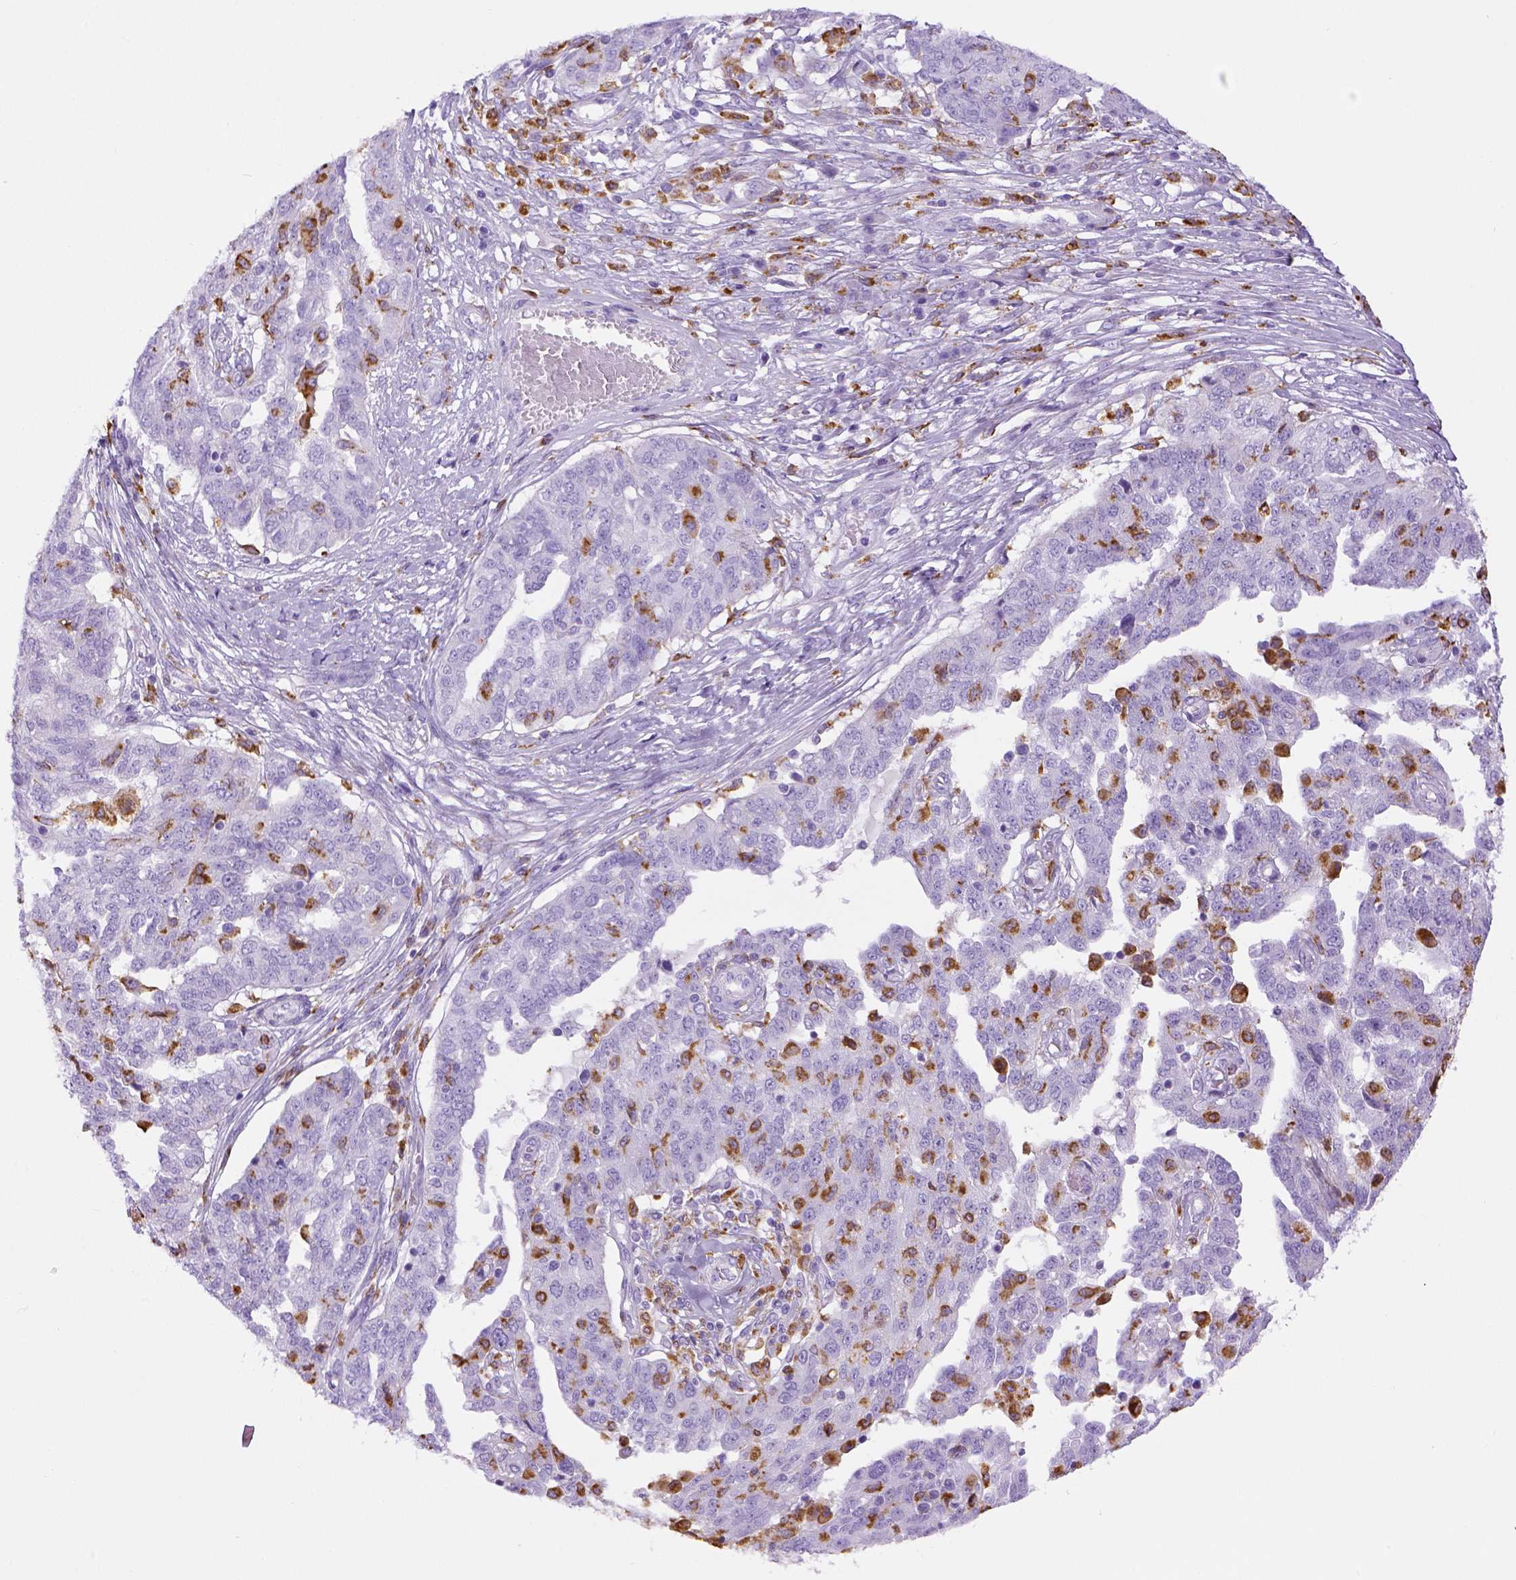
{"staining": {"intensity": "negative", "quantity": "none", "location": "none"}, "tissue": "ovarian cancer", "cell_type": "Tumor cells", "image_type": "cancer", "snomed": [{"axis": "morphology", "description": "Cystadenocarcinoma, serous, NOS"}, {"axis": "topography", "description": "Ovary"}], "caption": "This is an immunohistochemistry (IHC) micrograph of ovarian serous cystadenocarcinoma. There is no expression in tumor cells.", "gene": "CD68", "patient": {"sex": "female", "age": 67}}